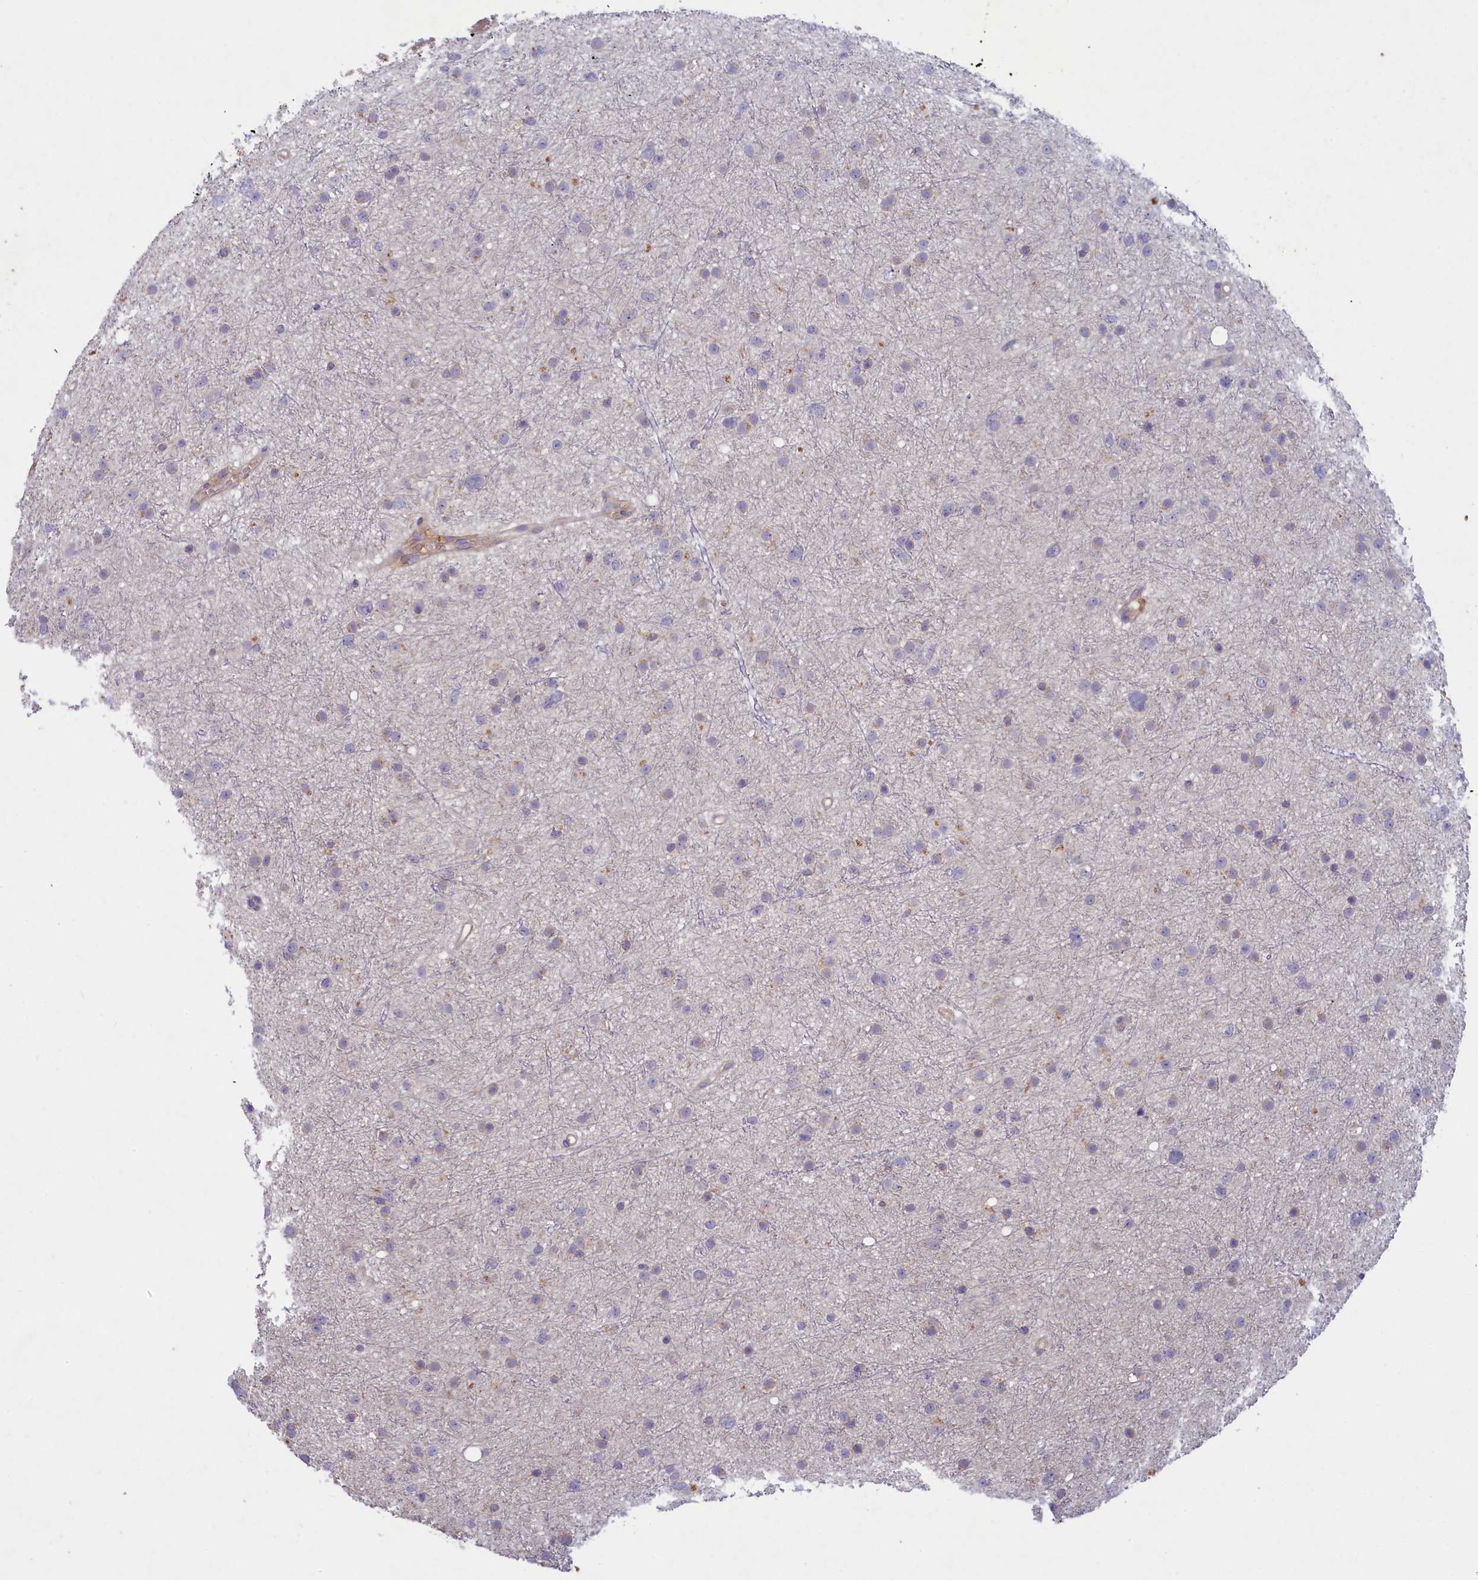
{"staining": {"intensity": "negative", "quantity": "none", "location": "none"}, "tissue": "glioma", "cell_type": "Tumor cells", "image_type": "cancer", "snomed": [{"axis": "morphology", "description": "Glioma, malignant, Low grade"}, {"axis": "topography", "description": "Cerebral cortex"}], "caption": "DAB (3,3'-diaminobenzidine) immunohistochemical staining of human glioma demonstrates no significant expression in tumor cells.", "gene": "PLEKHG6", "patient": {"sex": "female", "age": 39}}